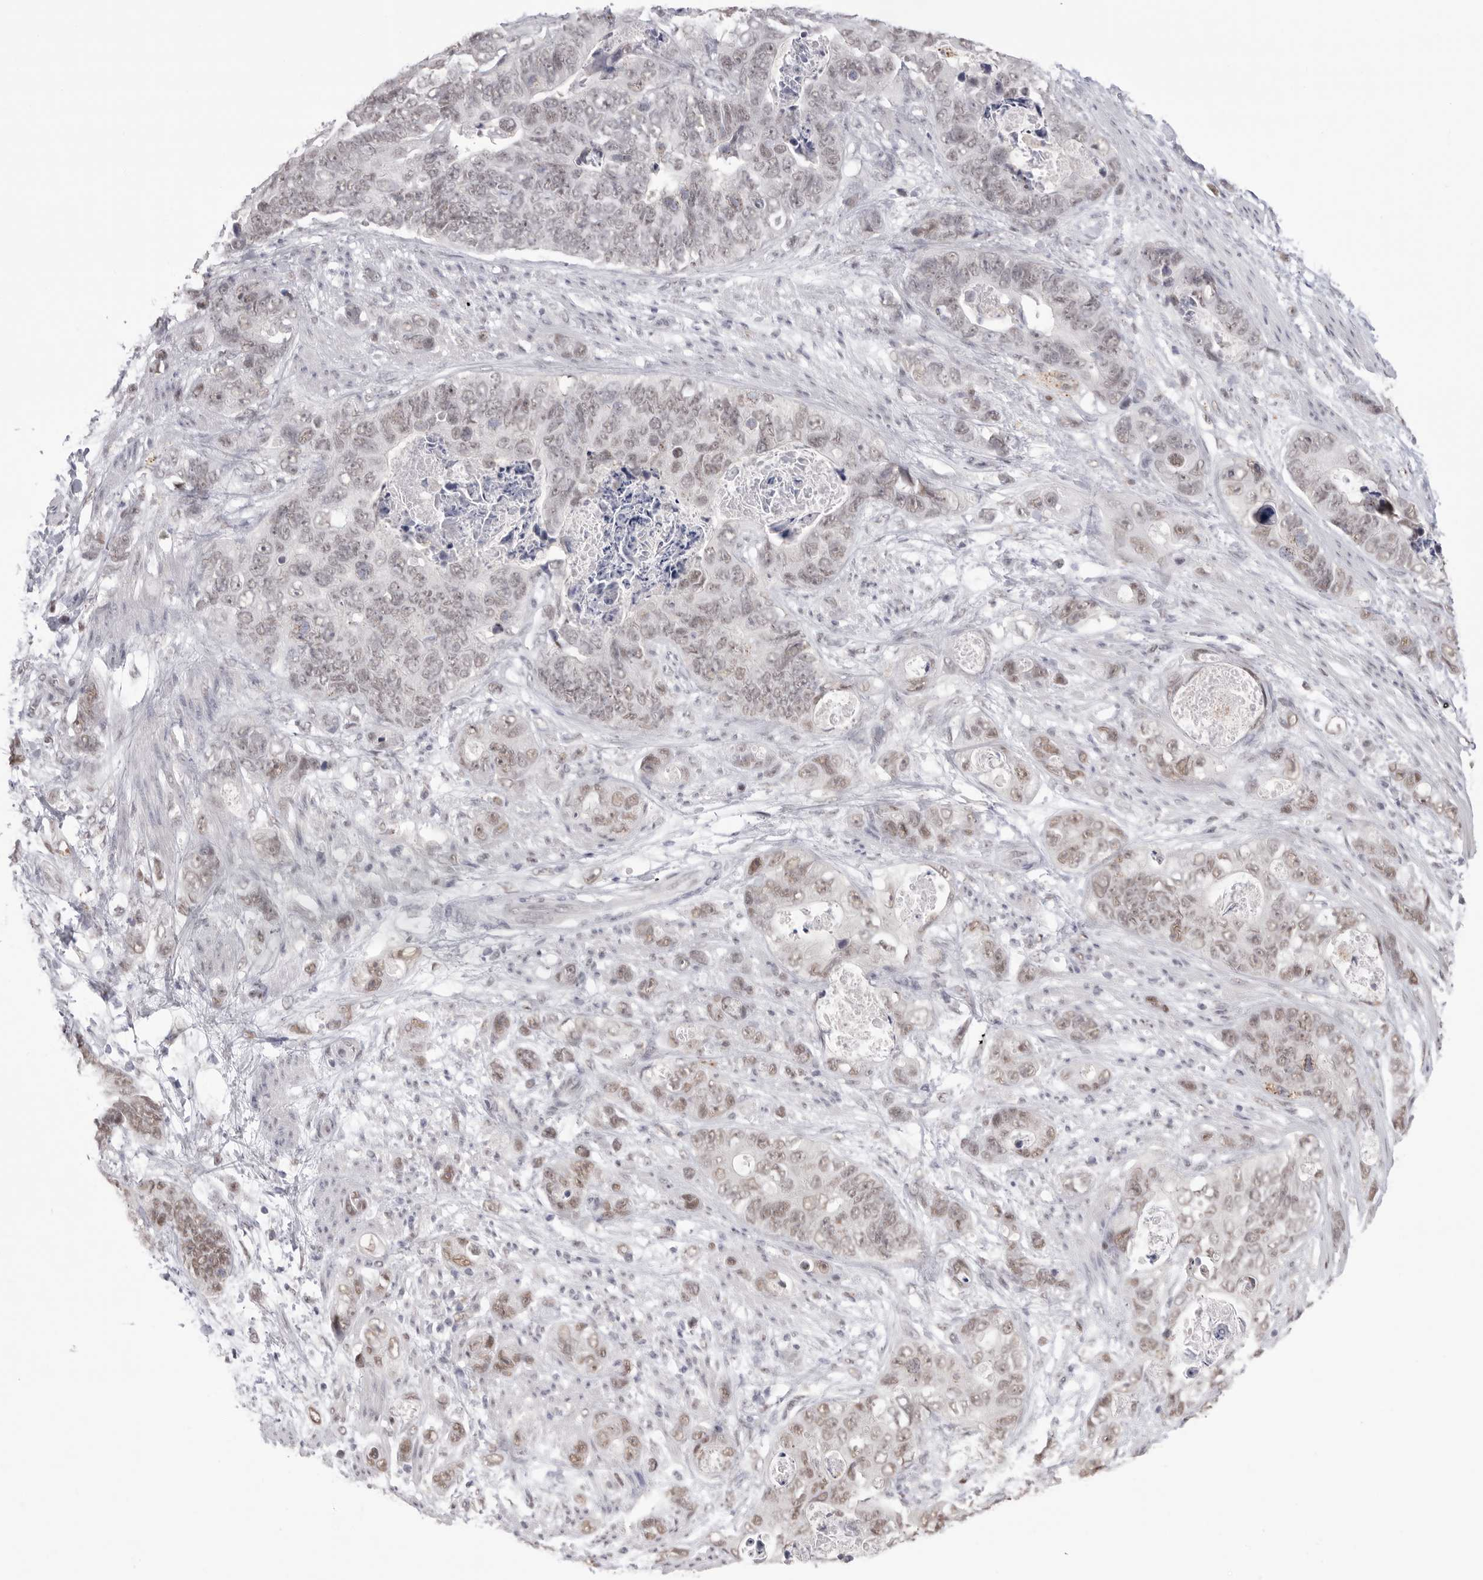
{"staining": {"intensity": "weak", "quantity": "25%-75%", "location": "nuclear"}, "tissue": "stomach cancer", "cell_type": "Tumor cells", "image_type": "cancer", "snomed": [{"axis": "morphology", "description": "Normal tissue, NOS"}, {"axis": "morphology", "description": "Adenocarcinoma, NOS"}, {"axis": "topography", "description": "Stomach"}], "caption": "About 25%-75% of tumor cells in human stomach adenocarcinoma exhibit weak nuclear protein positivity as visualized by brown immunohistochemical staining.", "gene": "BCLAF3", "patient": {"sex": "female", "age": 89}}